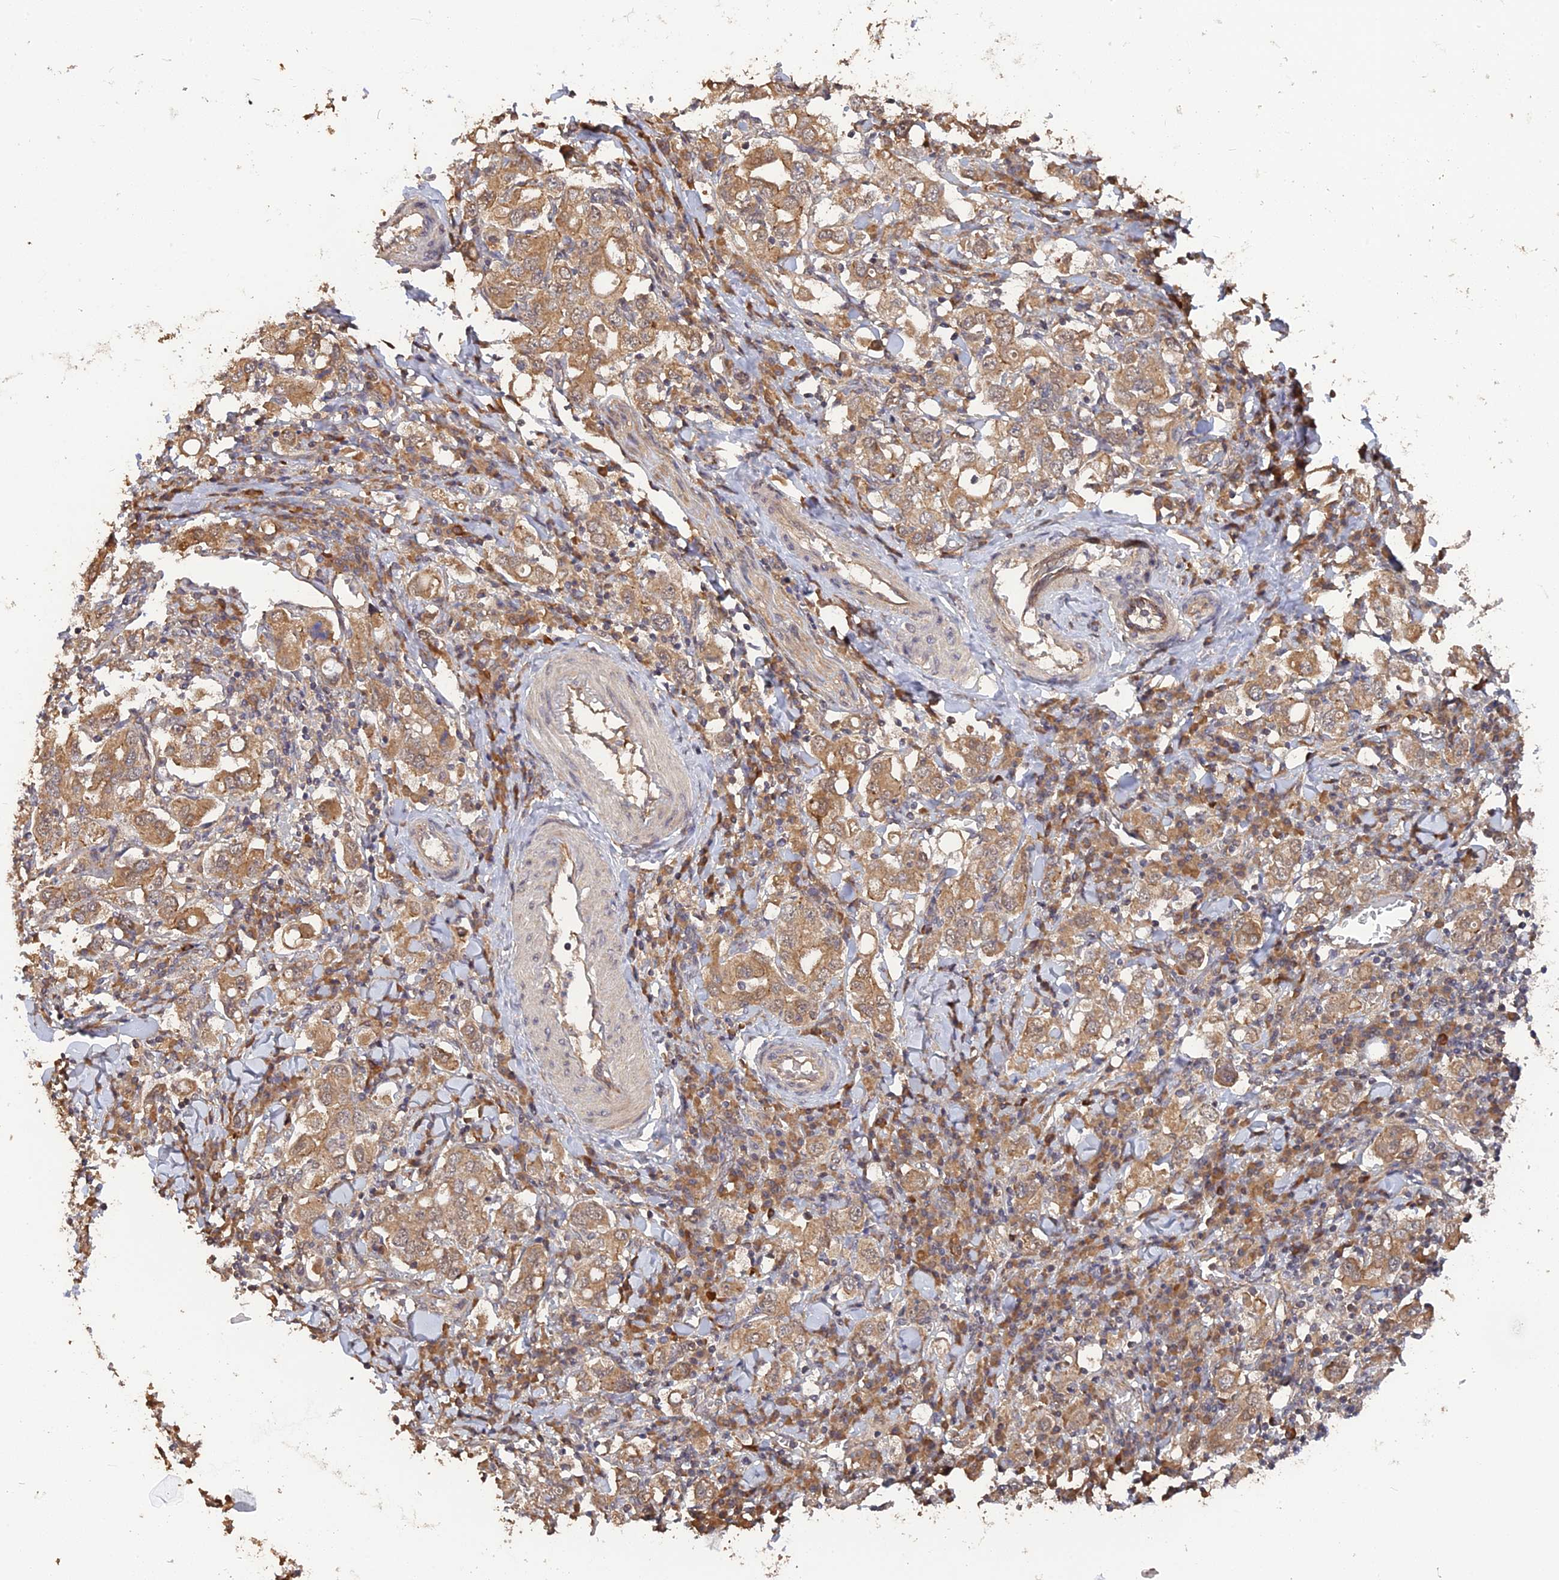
{"staining": {"intensity": "moderate", "quantity": ">75%", "location": "cytoplasmic/membranous"}, "tissue": "stomach cancer", "cell_type": "Tumor cells", "image_type": "cancer", "snomed": [{"axis": "morphology", "description": "Adenocarcinoma, NOS"}, {"axis": "topography", "description": "Stomach, upper"}], "caption": "Immunohistochemical staining of stomach cancer displays medium levels of moderate cytoplasmic/membranous staining in approximately >75% of tumor cells.", "gene": "ARHGAP40", "patient": {"sex": "male", "age": 62}}